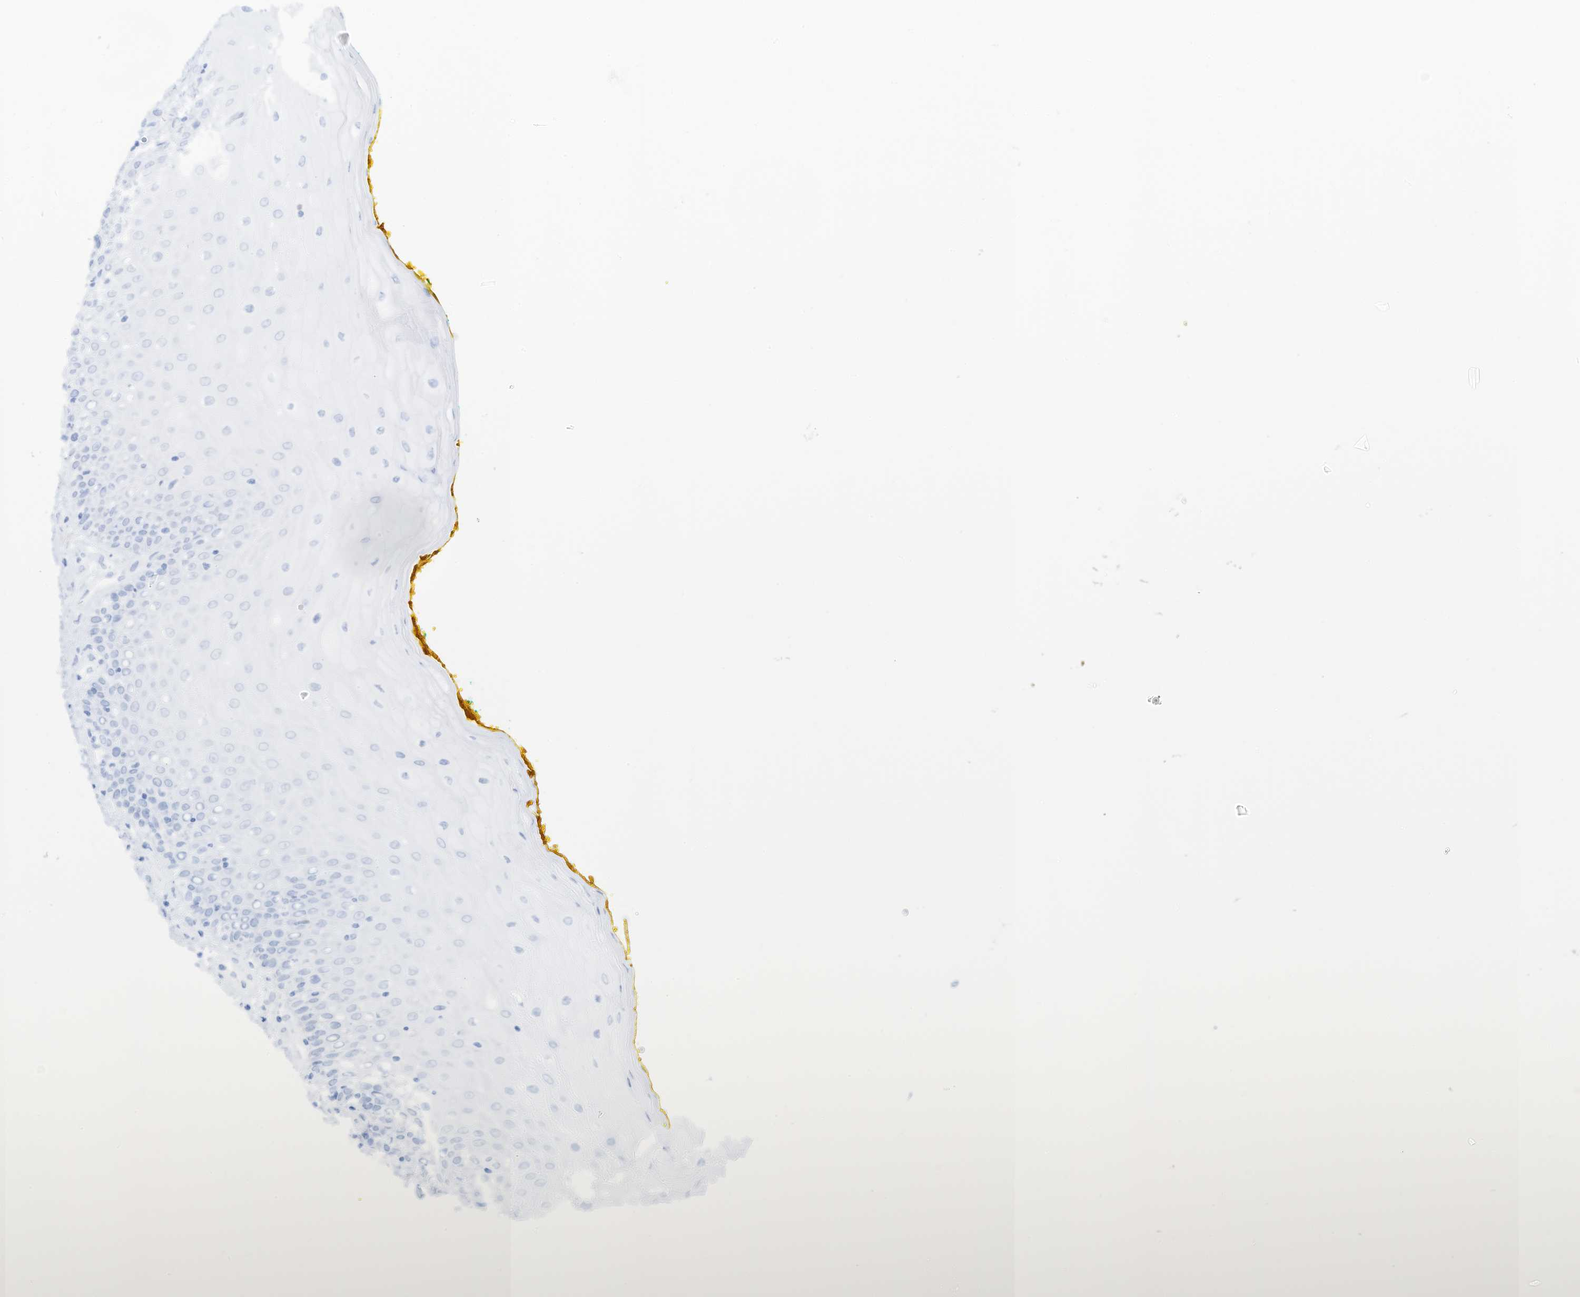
{"staining": {"intensity": "weak", "quantity": "<25%", "location": "cytoplasmic/membranous"}, "tissue": "oral mucosa", "cell_type": "Squamous epithelial cells", "image_type": "normal", "snomed": [{"axis": "morphology", "description": "Normal tissue, NOS"}, {"axis": "morphology", "description": "Squamous cell carcinoma, NOS"}, {"axis": "topography", "description": "Oral tissue"}, {"axis": "topography", "description": "Head-Neck"}], "caption": "Unremarkable oral mucosa was stained to show a protein in brown. There is no significant expression in squamous epithelial cells. (IHC, brightfield microscopy, high magnification).", "gene": "ABCB7", "patient": {"sex": "female", "age": 70}}